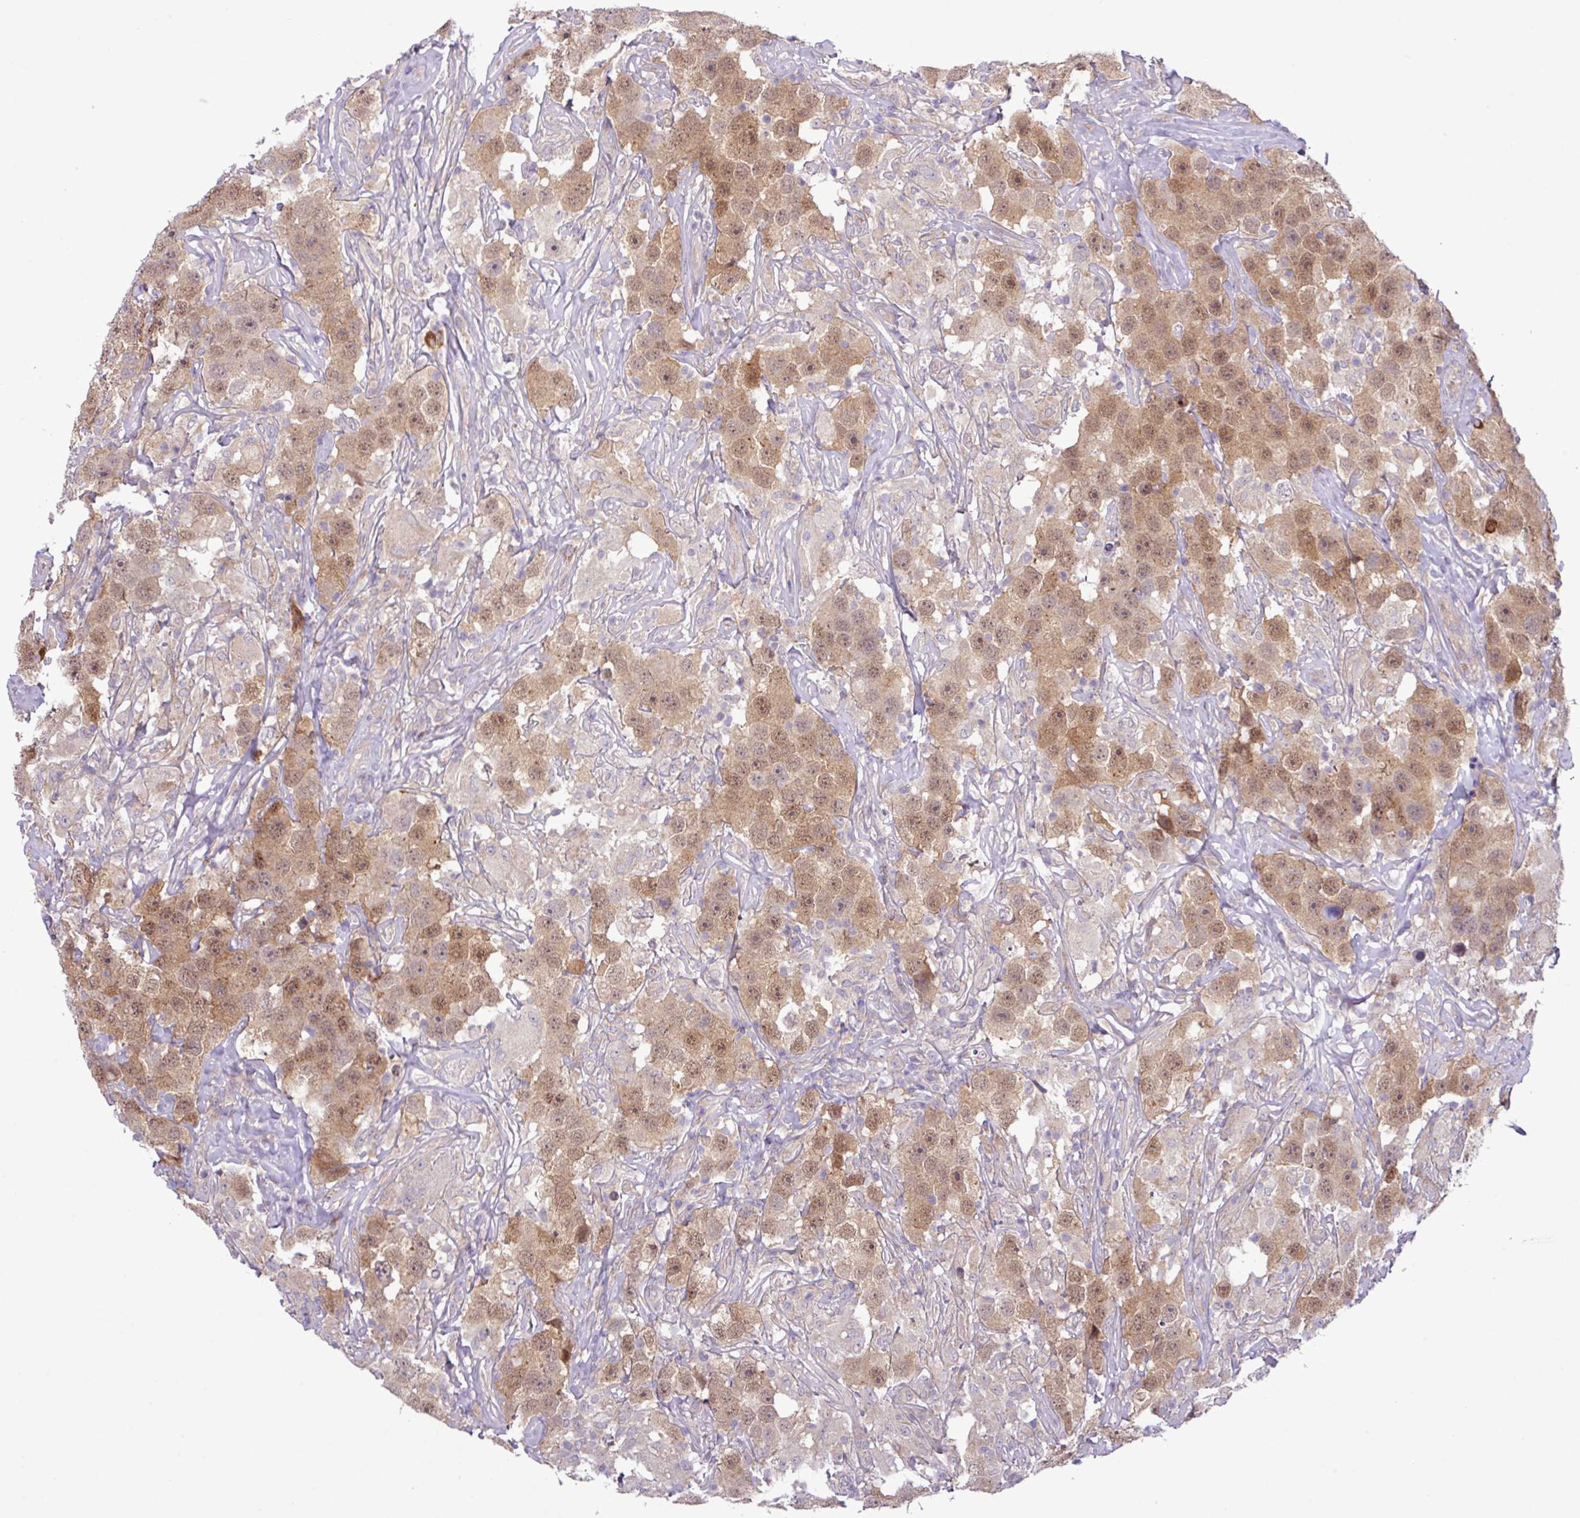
{"staining": {"intensity": "moderate", "quantity": ">75%", "location": "cytoplasmic/membranous,nuclear"}, "tissue": "testis cancer", "cell_type": "Tumor cells", "image_type": "cancer", "snomed": [{"axis": "morphology", "description": "Seminoma, NOS"}, {"axis": "topography", "description": "Testis"}], "caption": "Immunohistochemical staining of testis cancer reveals medium levels of moderate cytoplasmic/membranous and nuclear positivity in about >75% of tumor cells.", "gene": "FAM222B", "patient": {"sex": "male", "age": 49}}